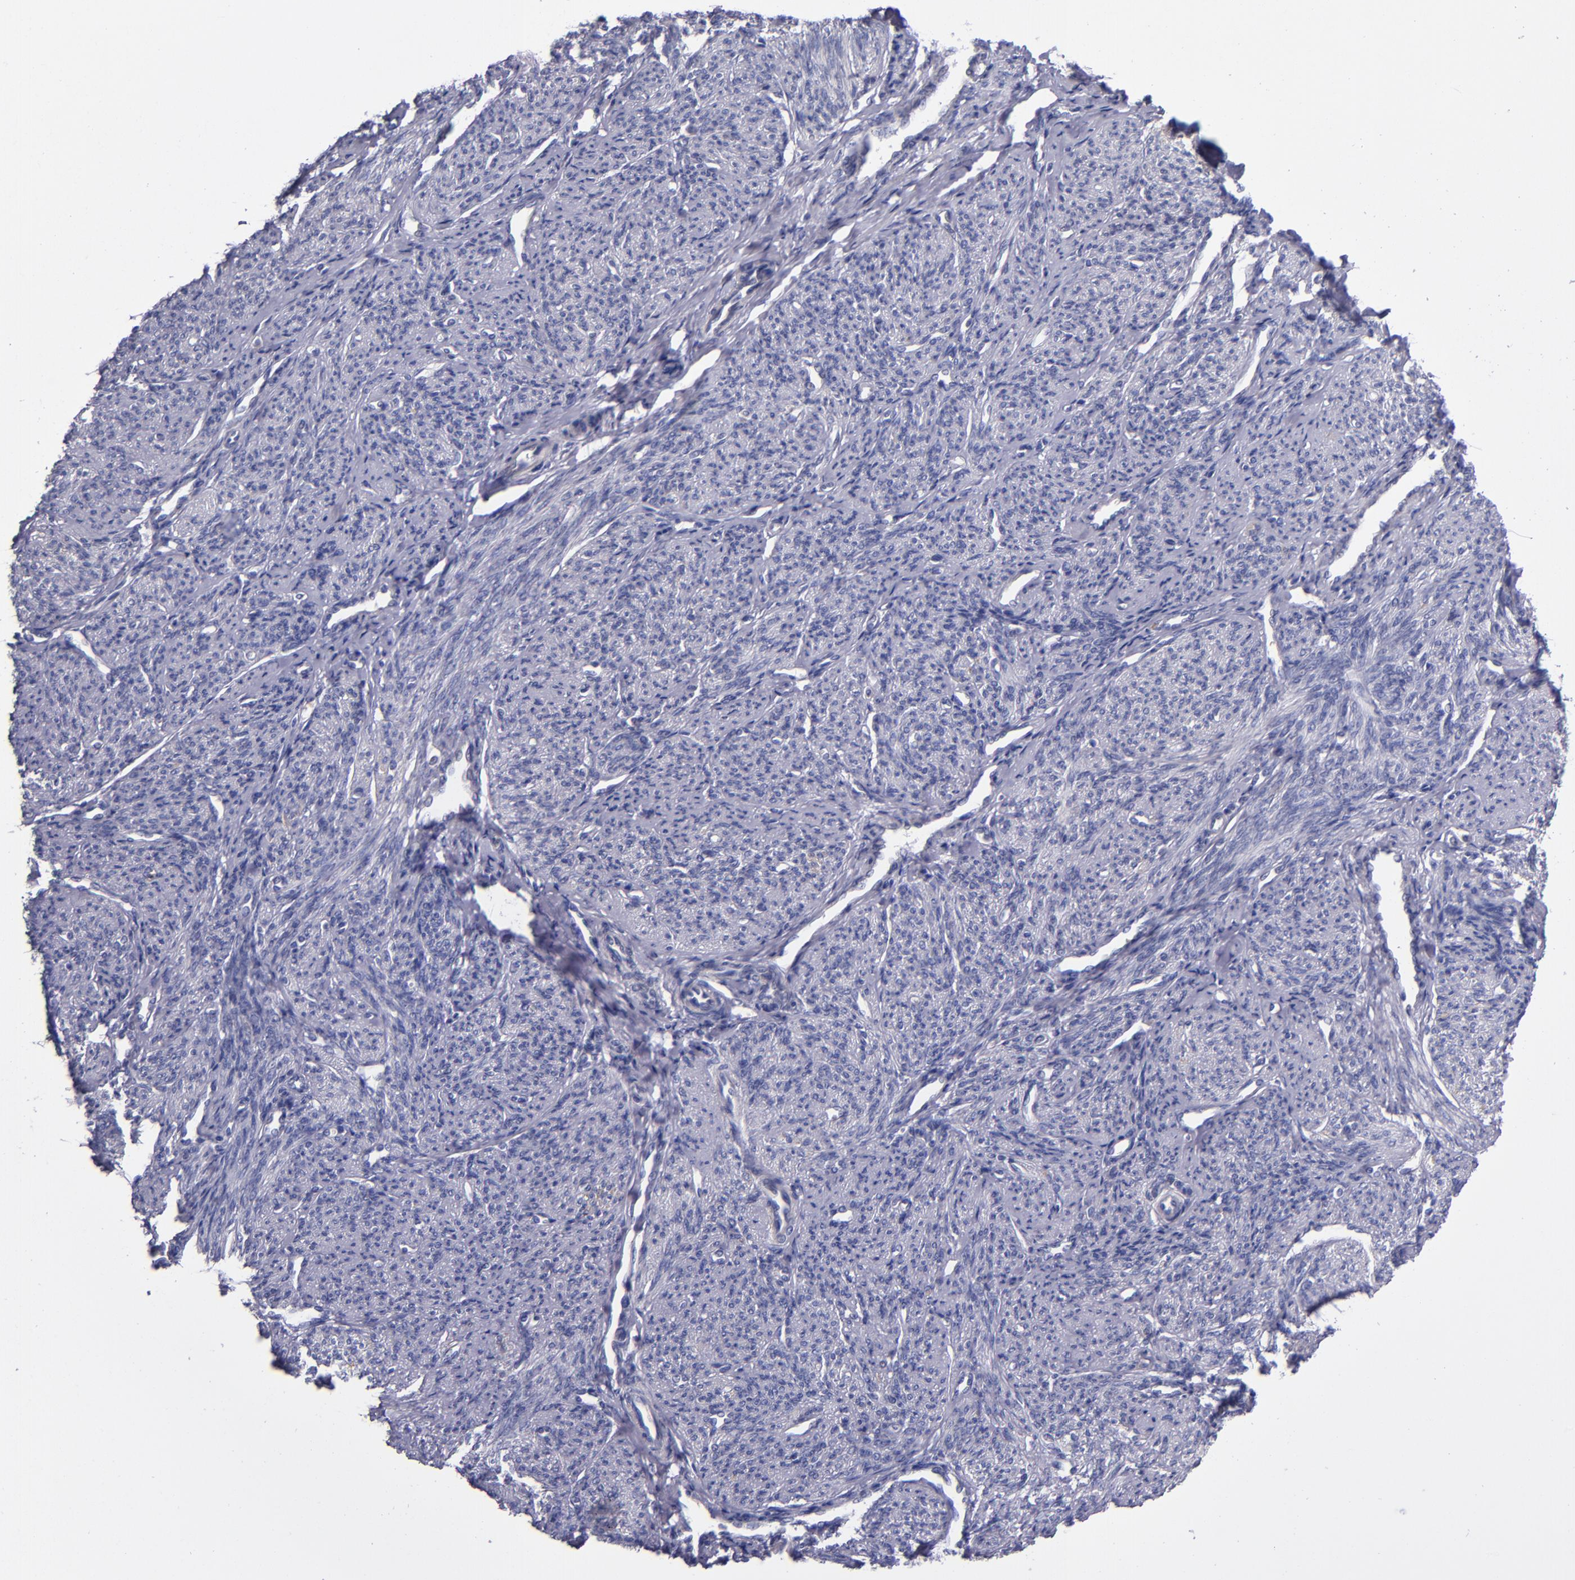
{"staining": {"intensity": "negative", "quantity": "none", "location": "none"}, "tissue": "smooth muscle", "cell_type": "Smooth muscle cells", "image_type": "normal", "snomed": [{"axis": "morphology", "description": "Normal tissue, NOS"}, {"axis": "topography", "description": "Cervix"}, {"axis": "topography", "description": "Endometrium"}], "caption": "The micrograph demonstrates no significant staining in smooth muscle cells of smooth muscle. (Stains: DAB (3,3'-diaminobenzidine) immunohistochemistry with hematoxylin counter stain, Microscopy: brightfield microscopy at high magnification).", "gene": "RAB41", "patient": {"sex": "female", "age": 65}}